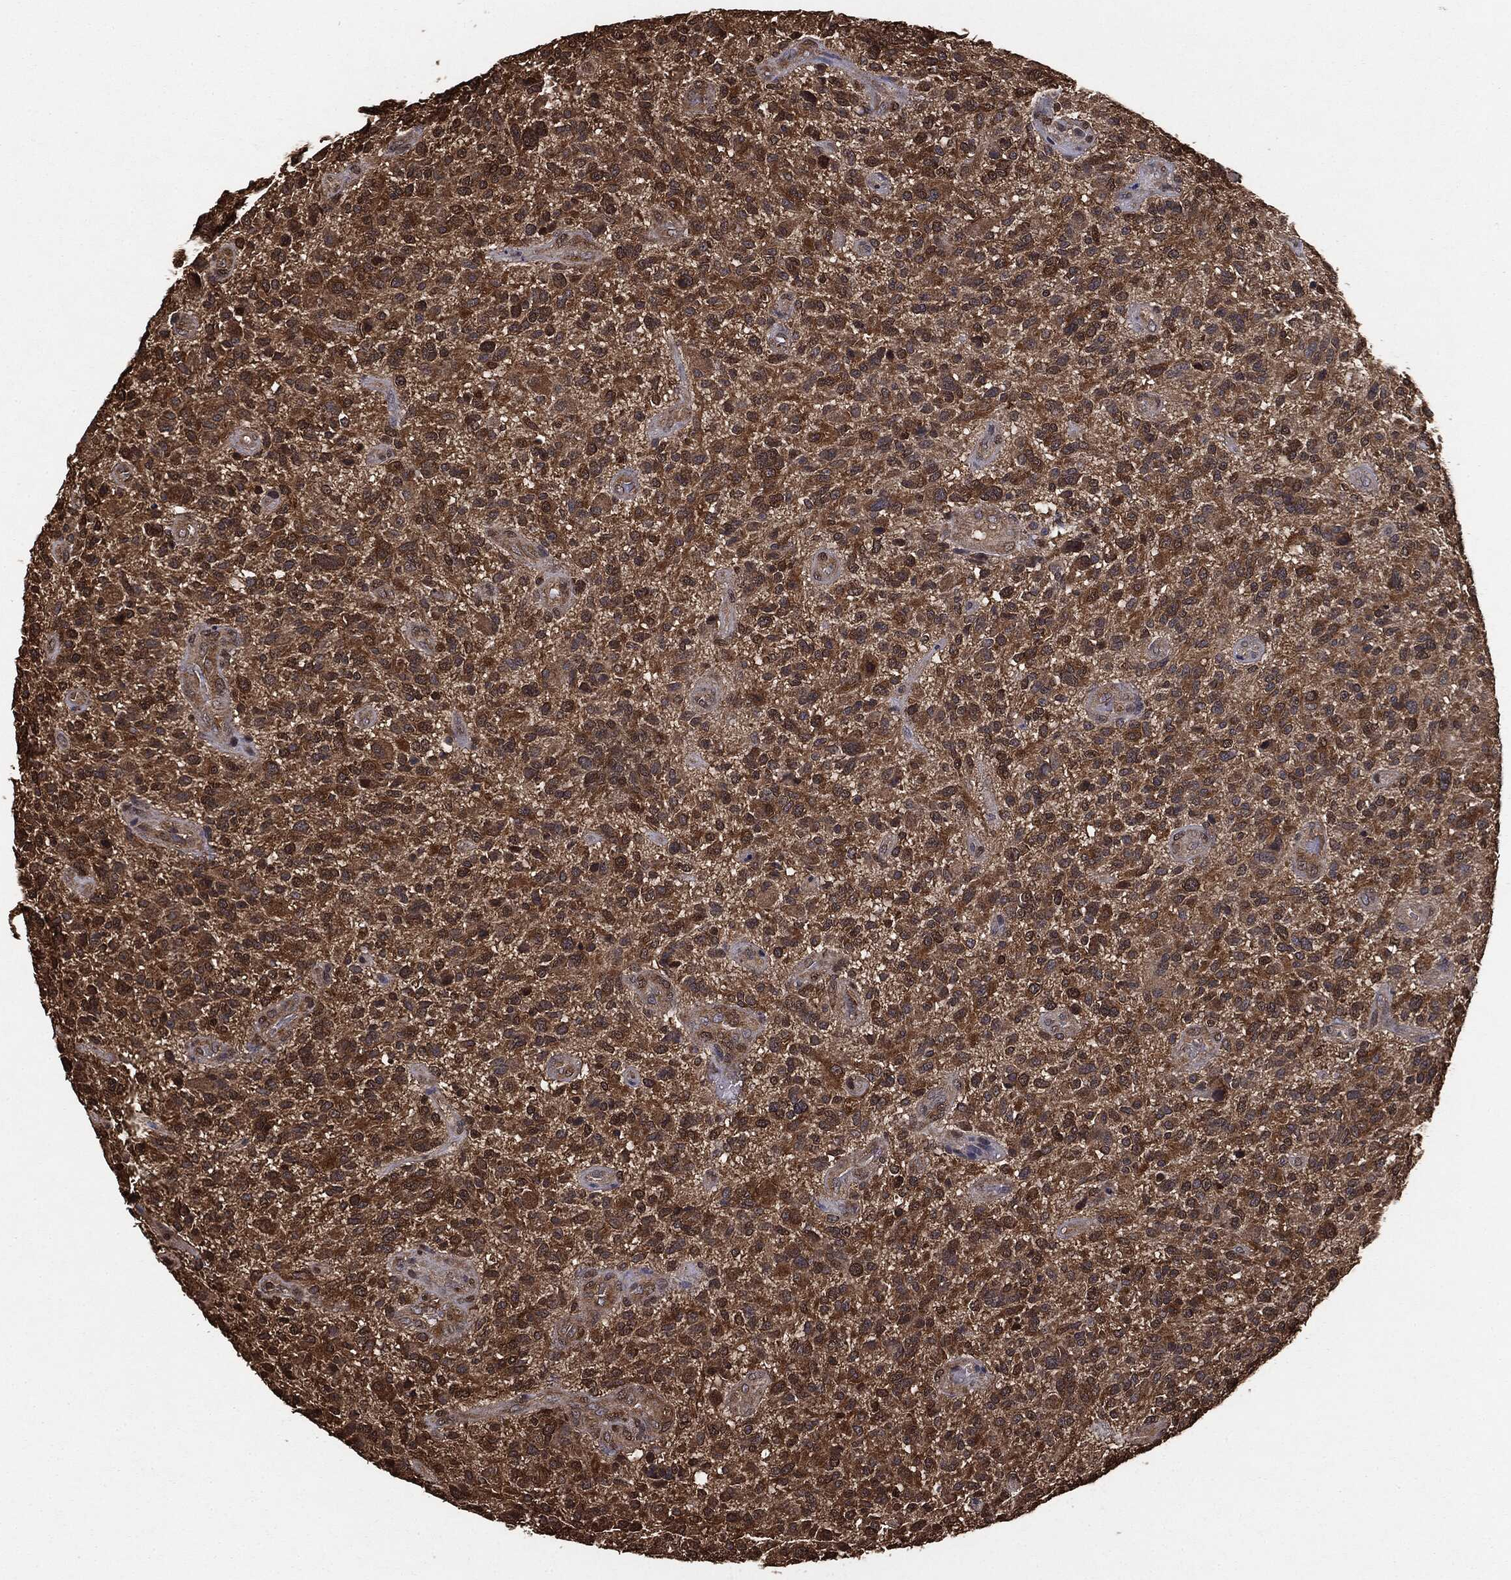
{"staining": {"intensity": "strong", "quantity": ">75%", "location": "cytoplasmic/membranous"}, "tissue": "glioma", "cell_type": "Tumor cells", "image_type": "cancer", "snomed": [{"axis": "morphology", "description": "Glioma, malignant, High grade"}, {"axis": "topography", "description": "Brain"}], "caption": "A photomicrograph of human malignant glioma (high-grade) stained for a protein shows strong cytoplasmic/membranous brown staining in tumor cells.", "gene": "NME1", "patient": {"sex": "male", "age": 47}}